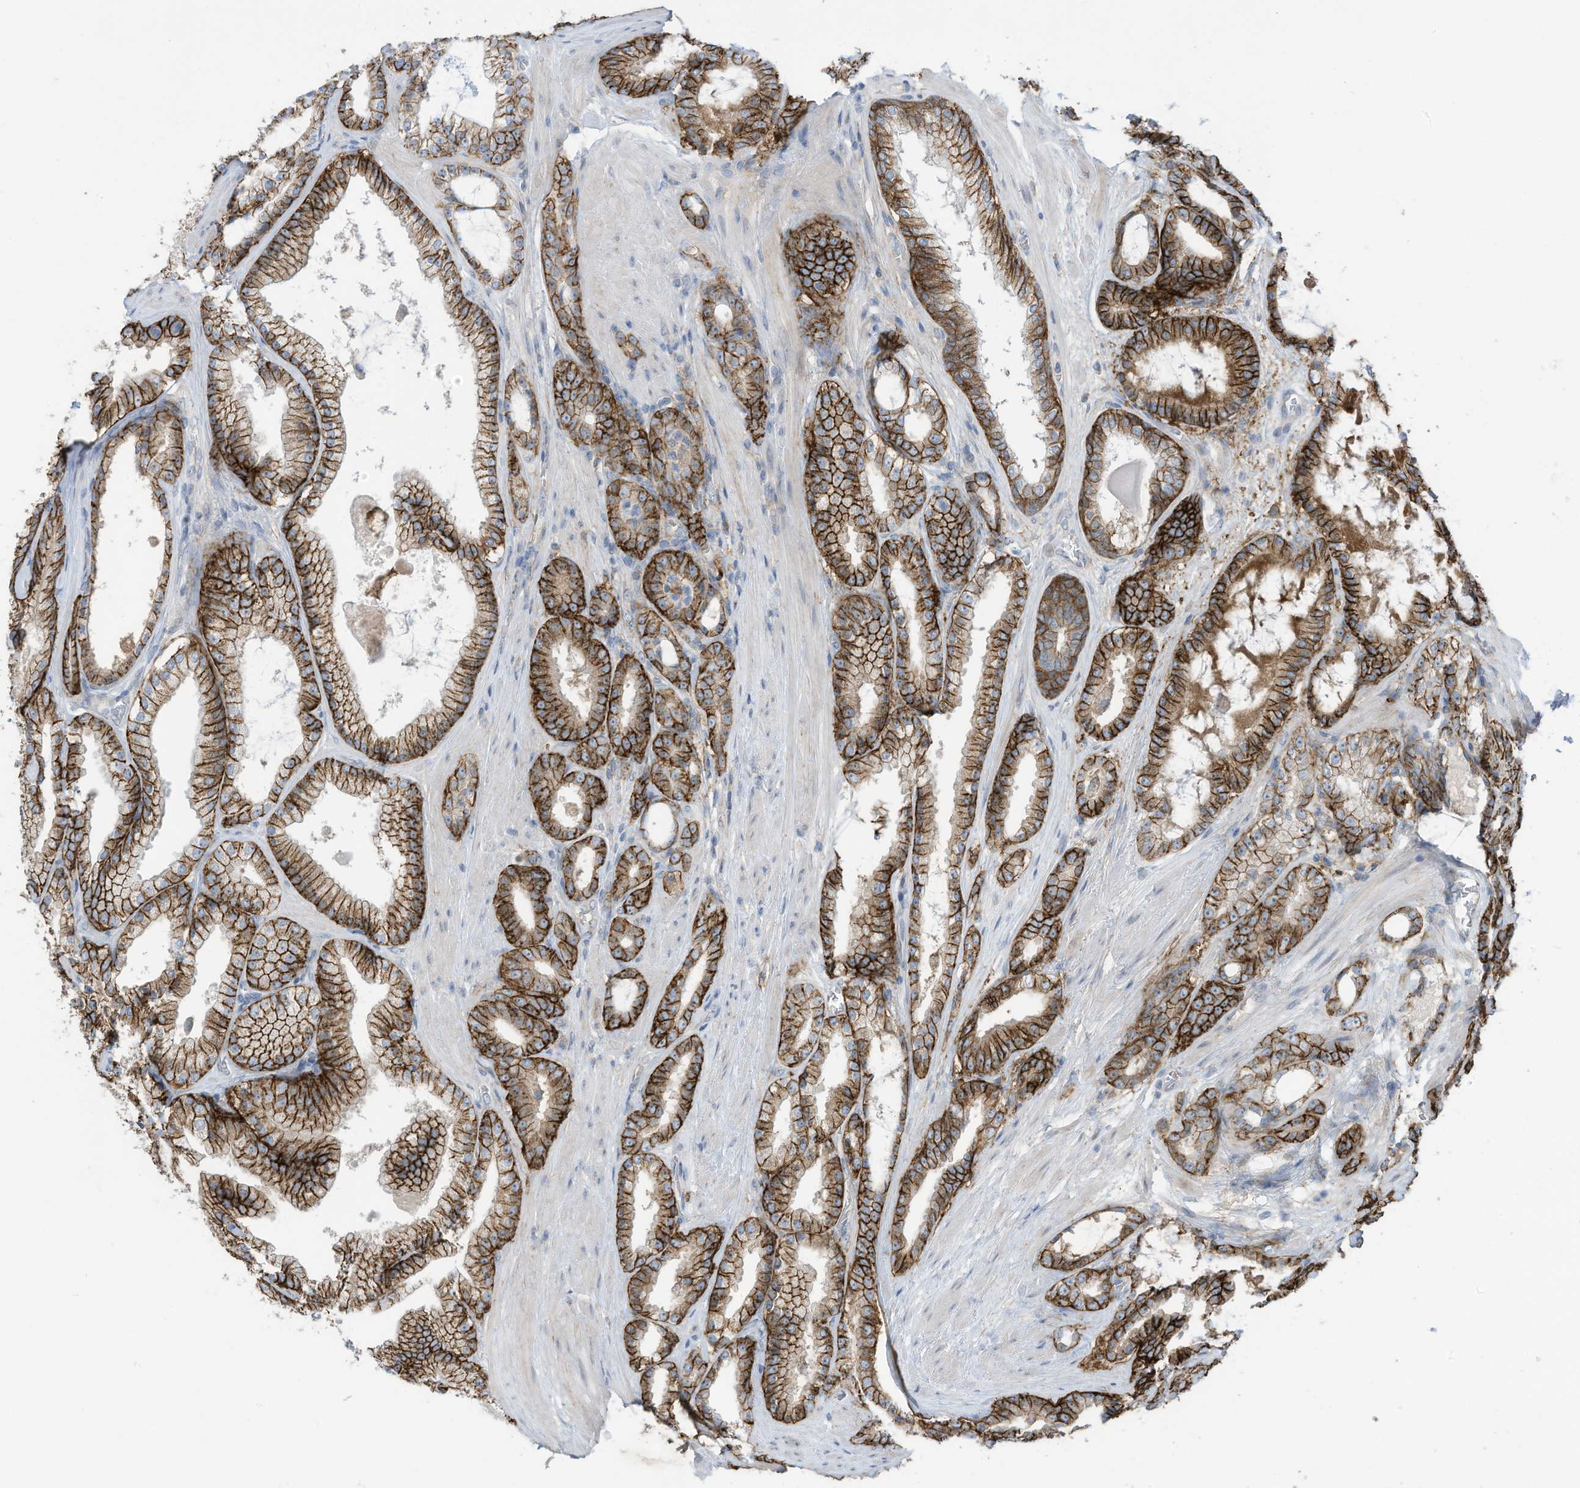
{"staining": {"intensity": "strong", "quantity": ">75%", "location": "cytoplasmic/membranous"}, "tissue": "prostate cancer", "cell_type": "Tumor cells", "image_type": "cancer", "snomed": [{"axis": "morphology", "description": "Adenocarcinoma, High grade"}, {"axis": "topography", "description": "Prostate"}], "caption": "This is a micrograph of immunohistochemistry (IHC) staining of prostate cancer (adenocarcinoma (high-grade)), which shows strong staining in the cytoplasmic/membranous of tumor cells.", "gene": "SLC1A5", "patient": {"sex": "male", "age": 60}}